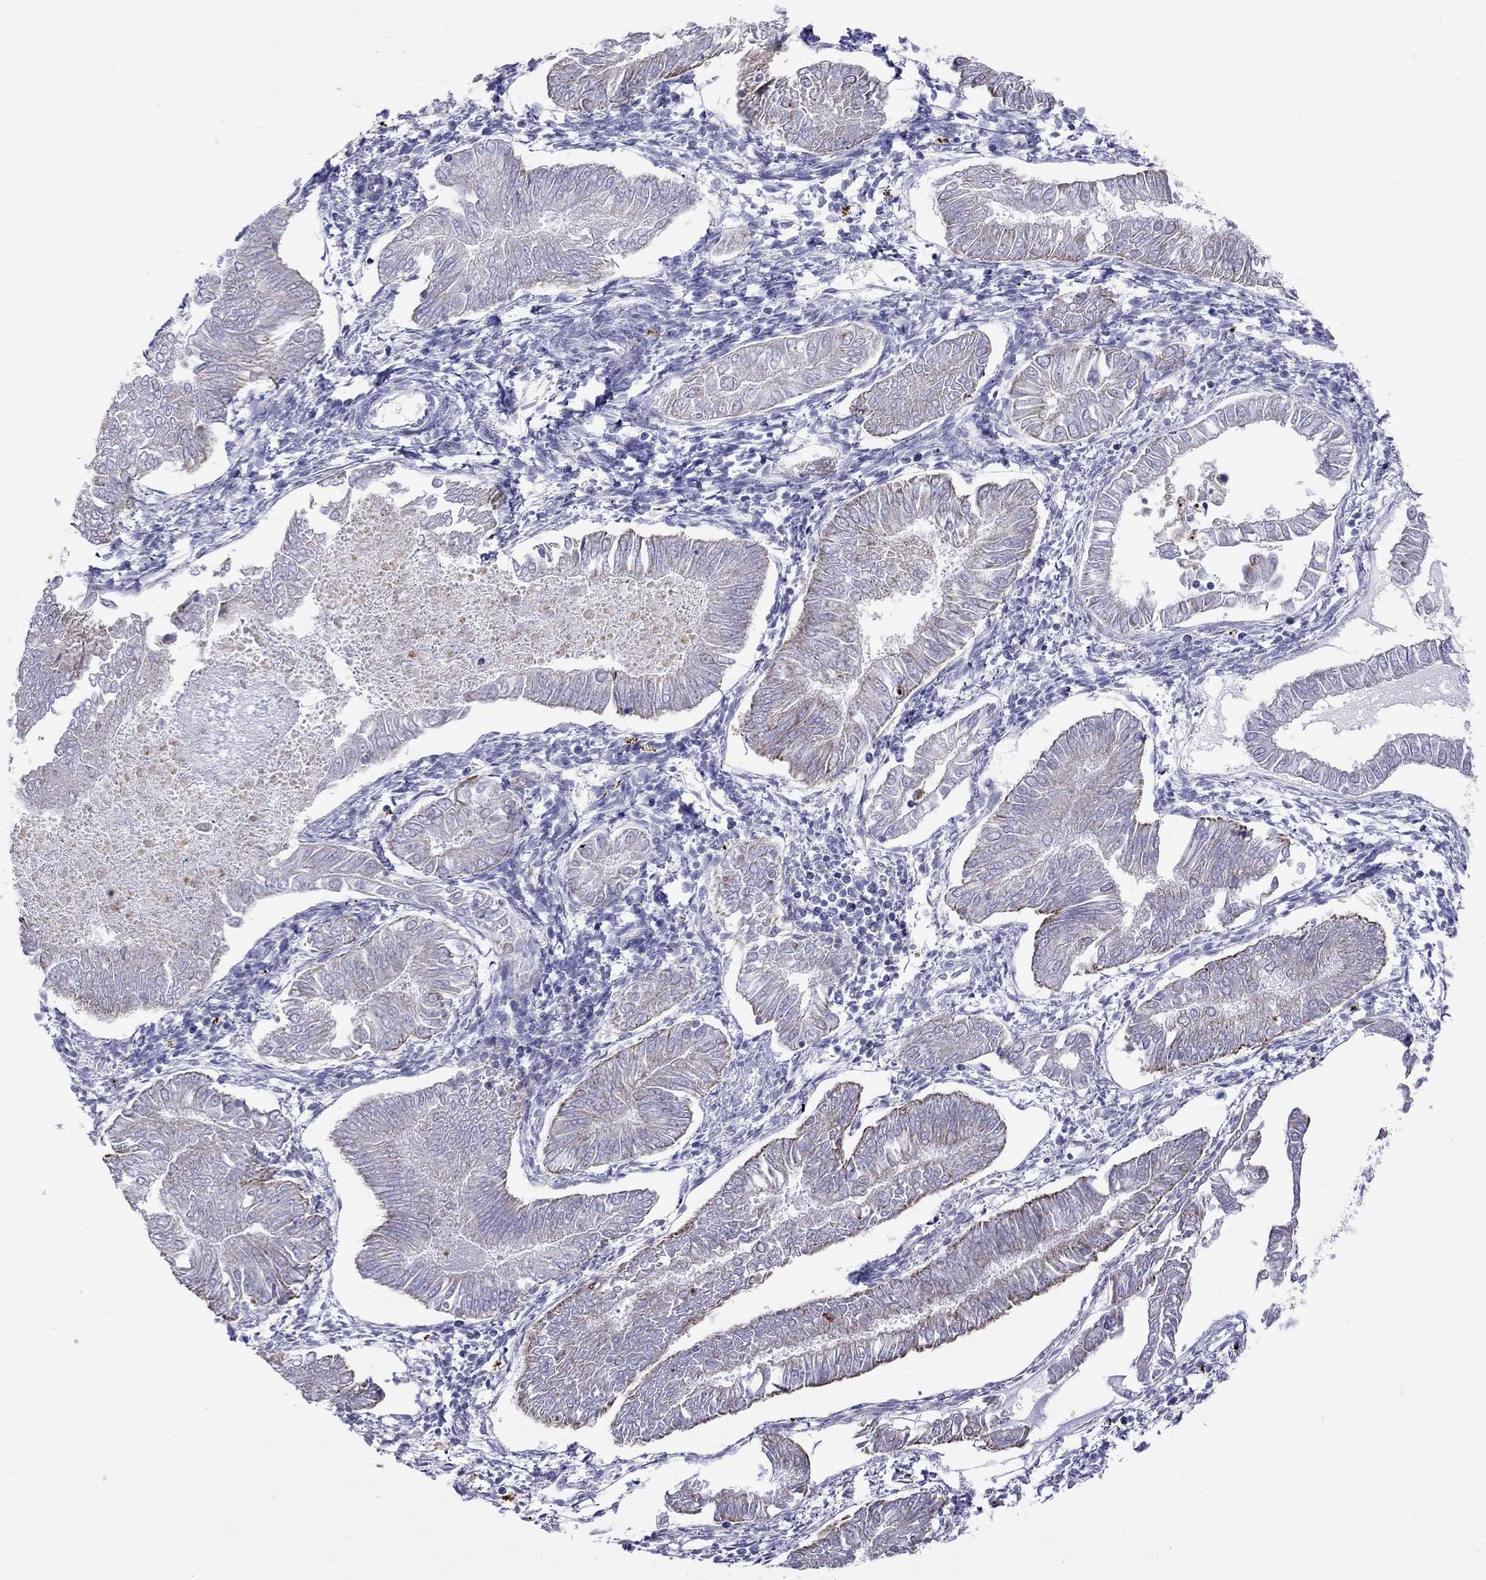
{"staining": {"intensity": "negative", "quantity": "none", "location": "none"}, "tissue": "endometrial cancer", "cell_type": "Tumor cells", "image_type": "cancer", "snomed": [{"axis": "morphology", "description": "Adenocarcinoma, NOS"}, {"axis": "topography", "description": "Endometrium"}], "caption": "Immunohistochemistry of human endometrial cancer (adenocarcinoma) exhibits no expression in tumor cells.", "gene": "COL9A1", "patient": {"sex": "female", "age": 53}}